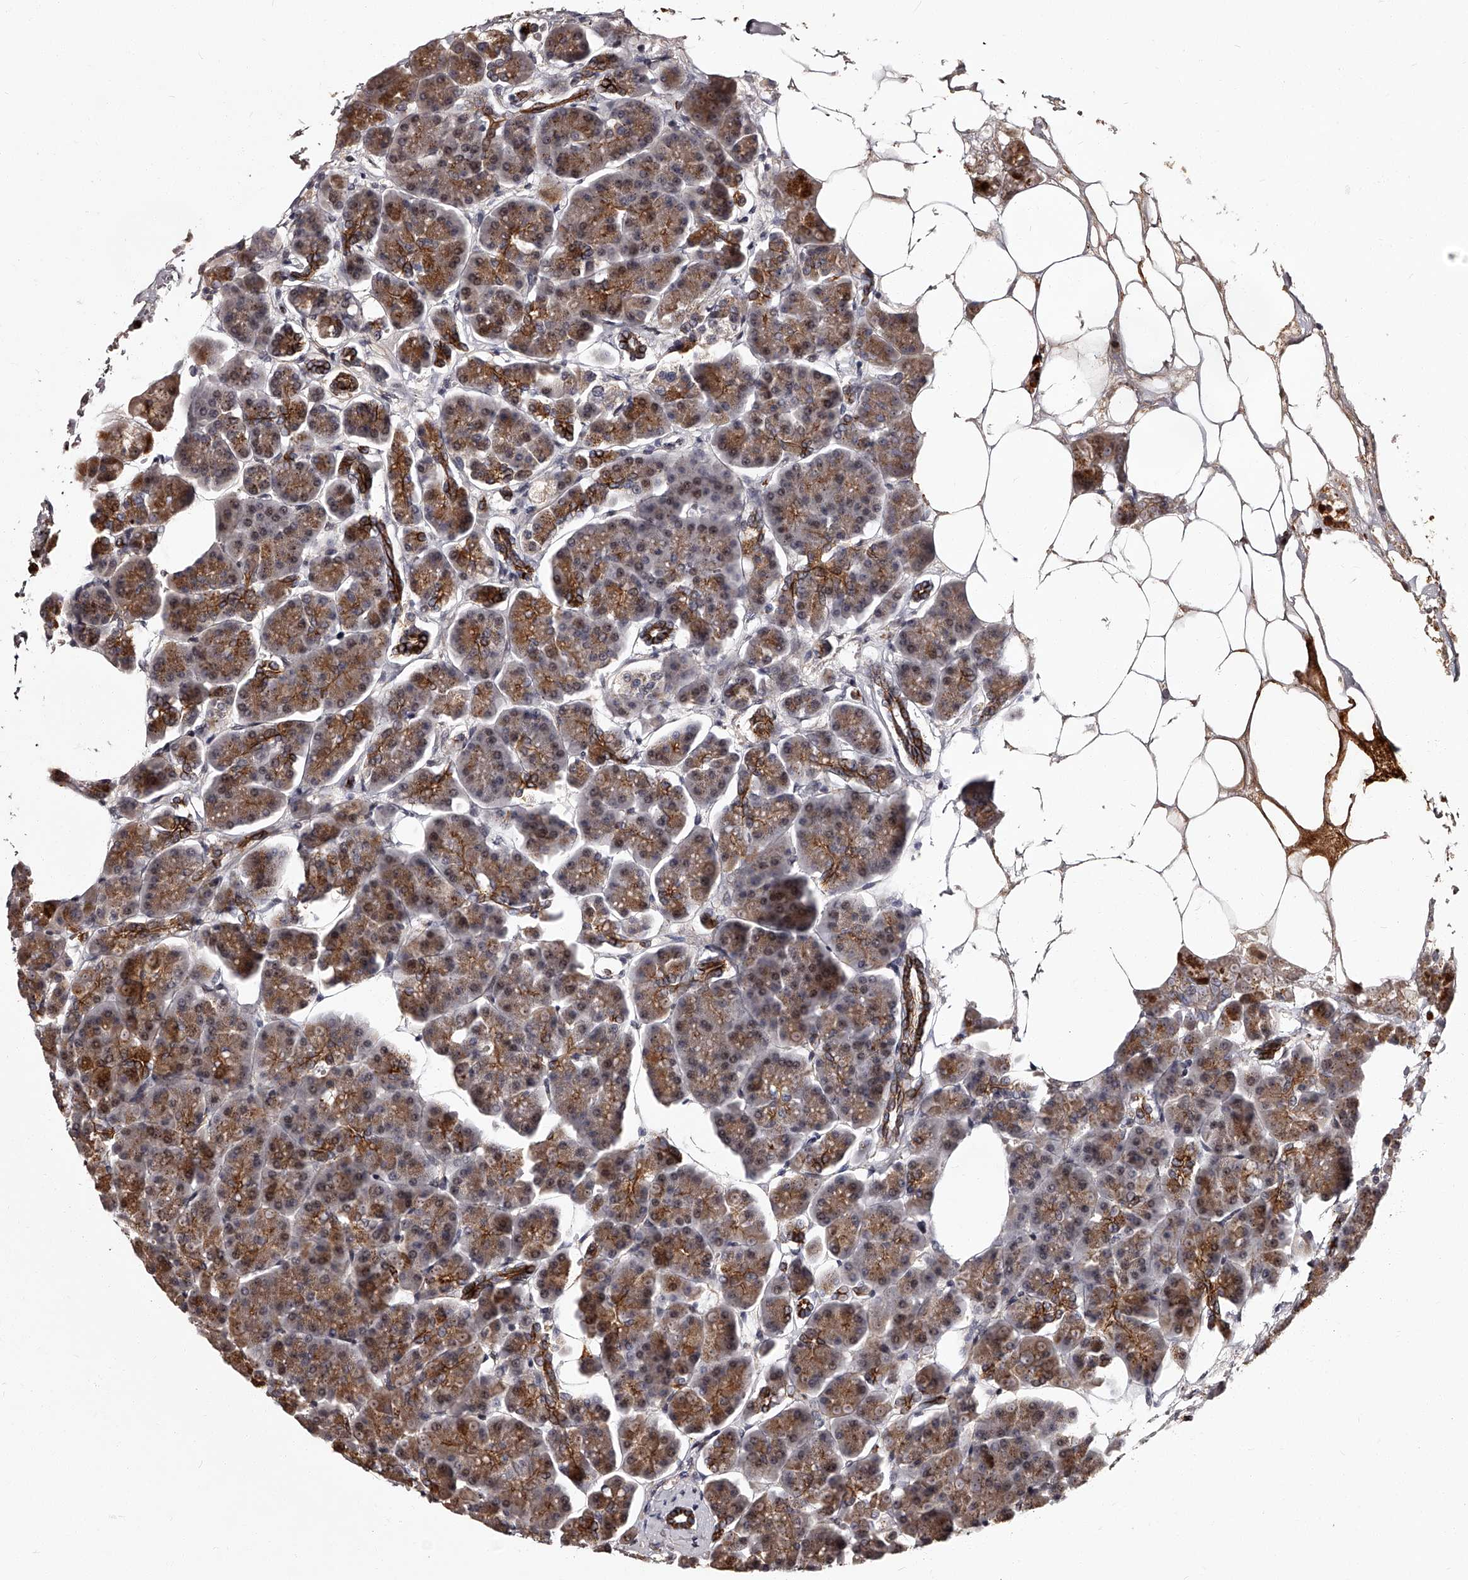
{"staining": {"intensity": "moderate", "quantity": ">75%", "location": "cytoplasmic/membranous,nuclear"}, "tissue": "pancreas", "cell_type": "Exocrine glandular cells", "image_type": "normal", "snomed": [{"axis": "morphology", "description": "Normal tissue, NOS"}, {"axis": "topography", "description": "Pancreas"}], "caption": "Brown immunohistochemical staining in benign human pancreas reveals moderate cytoplasmic/membranous,nuclear positivity in approximately >75% of exocrine glandular cells. The protein is shown in brown color, while the nuclei are stained blue.", "gene": "RSC1A1", "patient": {"sex": "female", "age": 70}}